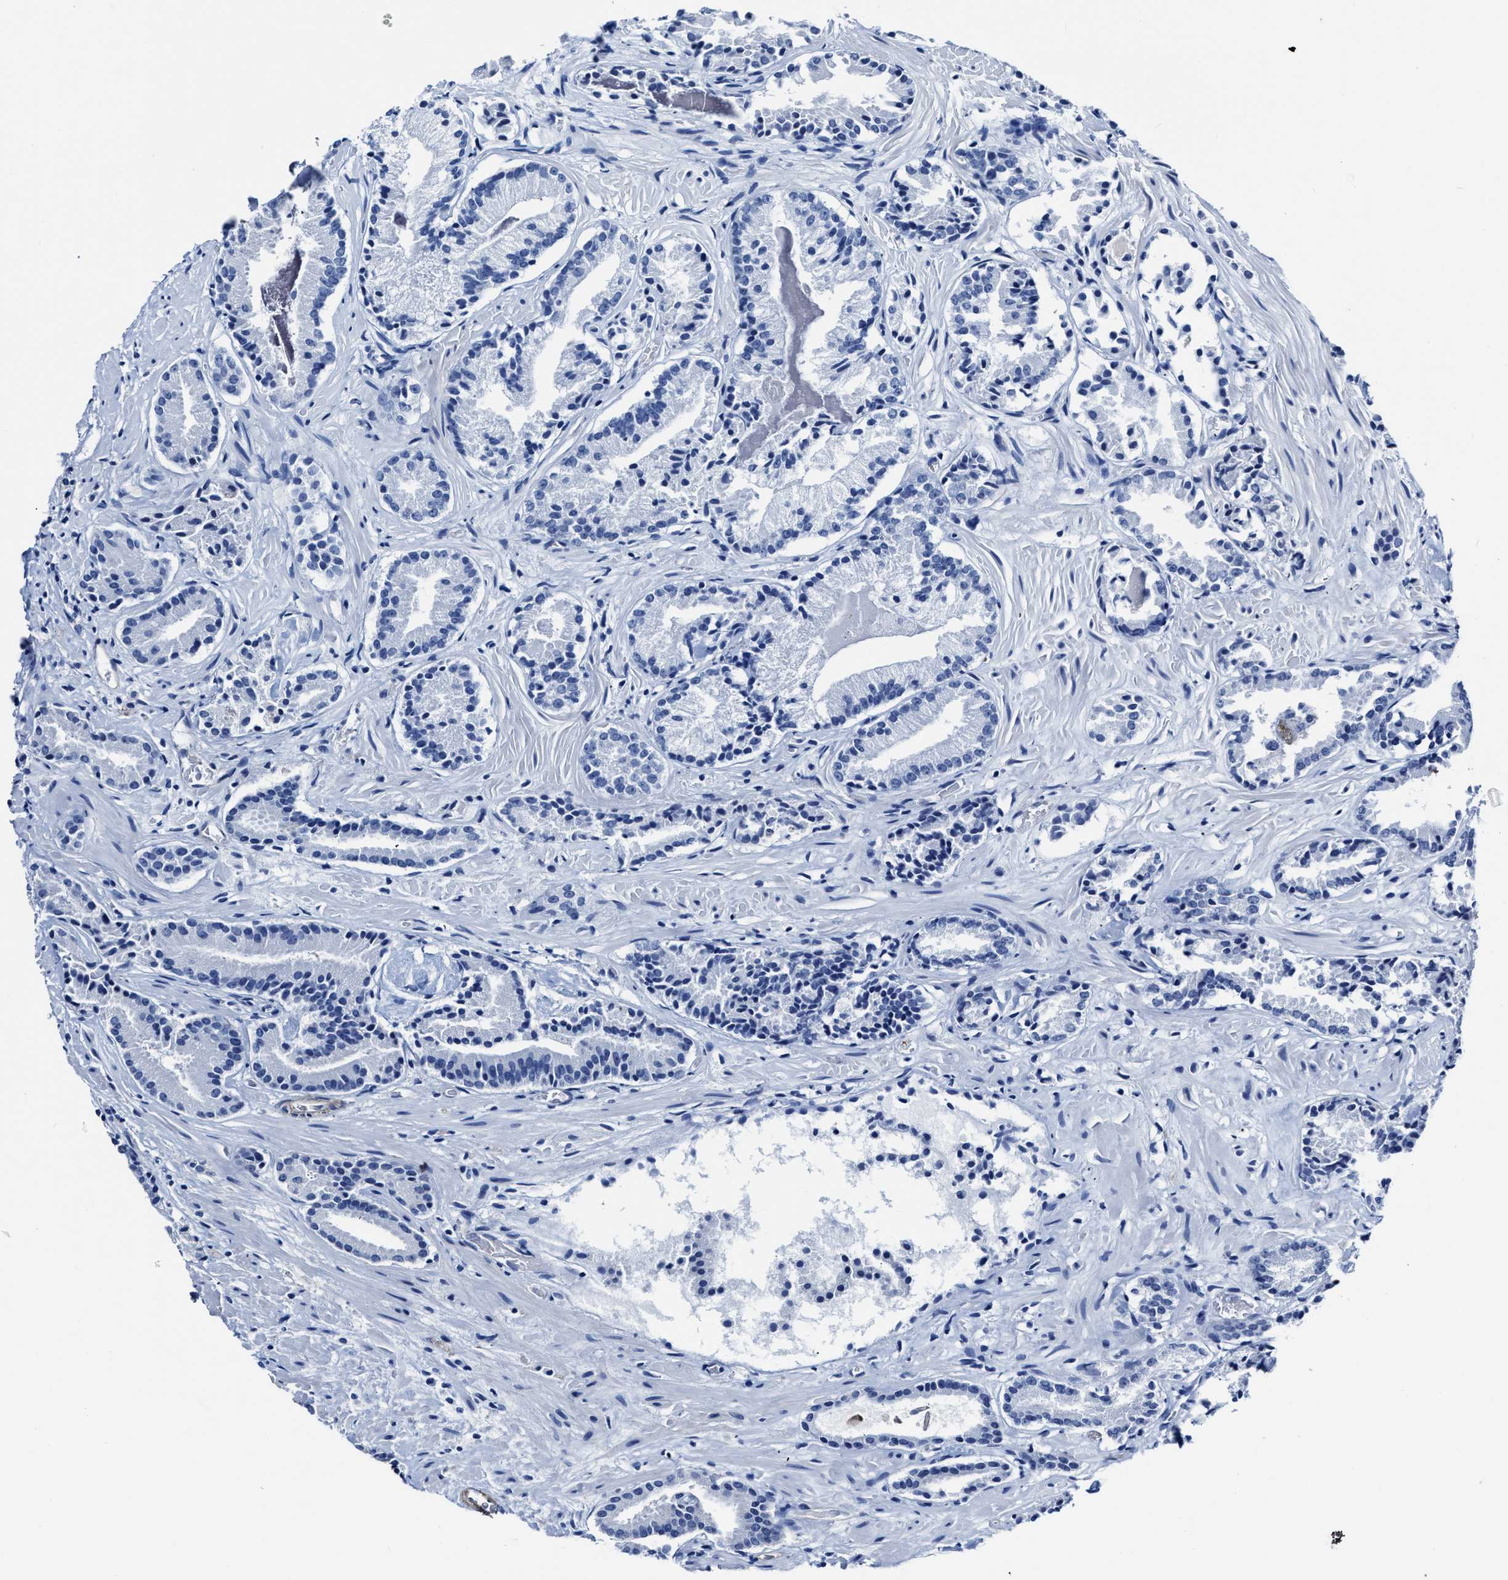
{"staining": {"intensity": "negative", "quantity": "none", "location": "none"}, "tissue": "prostate cancer", "cell_type": "Tumor cells", "image_type": "cancer", "snomed": [{"axis": "morphology", "description": "Adenocarcinoma, Low grade"}, {"axis": "topography", "description": "Prostate"}], "caption": "Immunohistochemistry (IHC) photomicrograph of human low-grade adenocarcinoma (prostate) stained for a protein (brown), which demonstrates no staining in tumor cells.", "gene": "KCNMB3", "patient": {"sex": "male", "age": 51}}